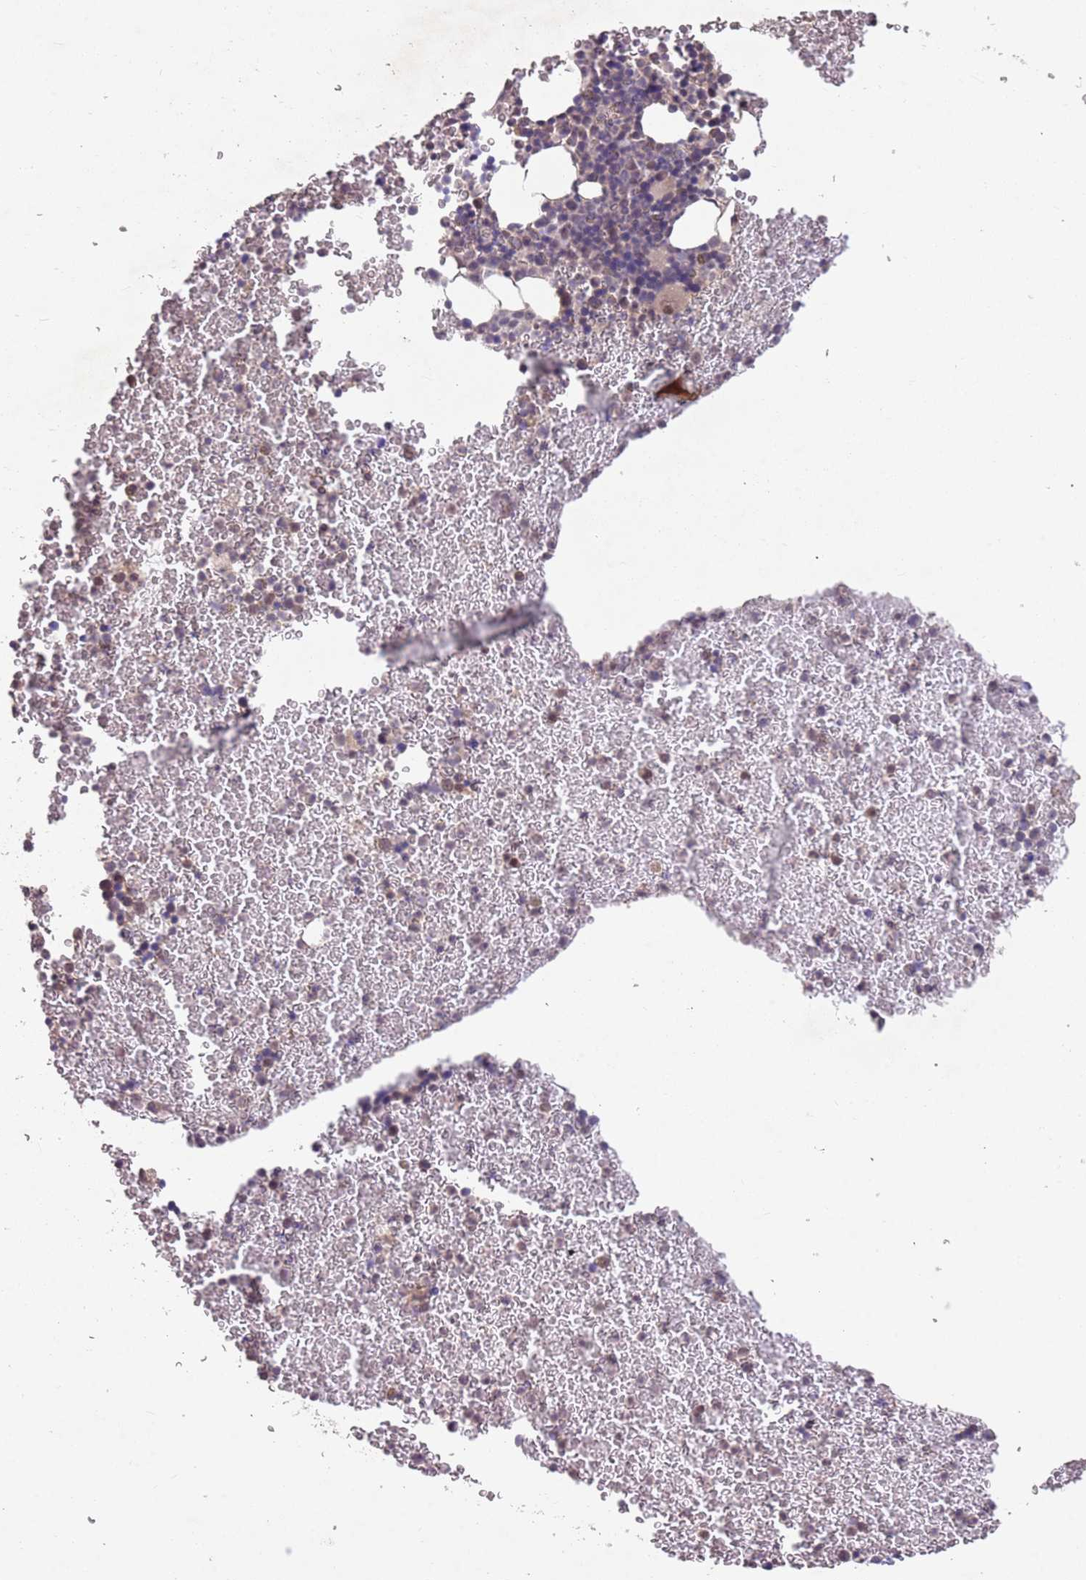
{"staining": {"intensity": "weak", "quantity": "25%-75%", "location": "cytoplasmic/membranous"}, "tissue": "bone marrow", "cell_type": "Hematopoietic cells", "image_type": "normal", "snomed": [{"axis": "morphology", "description": "Normal tissue, NOS"}, {"axis": "topography", "description": "Bone marrow"}], "caption": "This image exhibits immunohistochemistry staining of benign human bone marrow, with low weak cytoplasmic/membranous staining in approximately 25%-75% of hematopoietic cells.", "gene": "MEI1", "patient": {"sex": "male", "age": 11}}